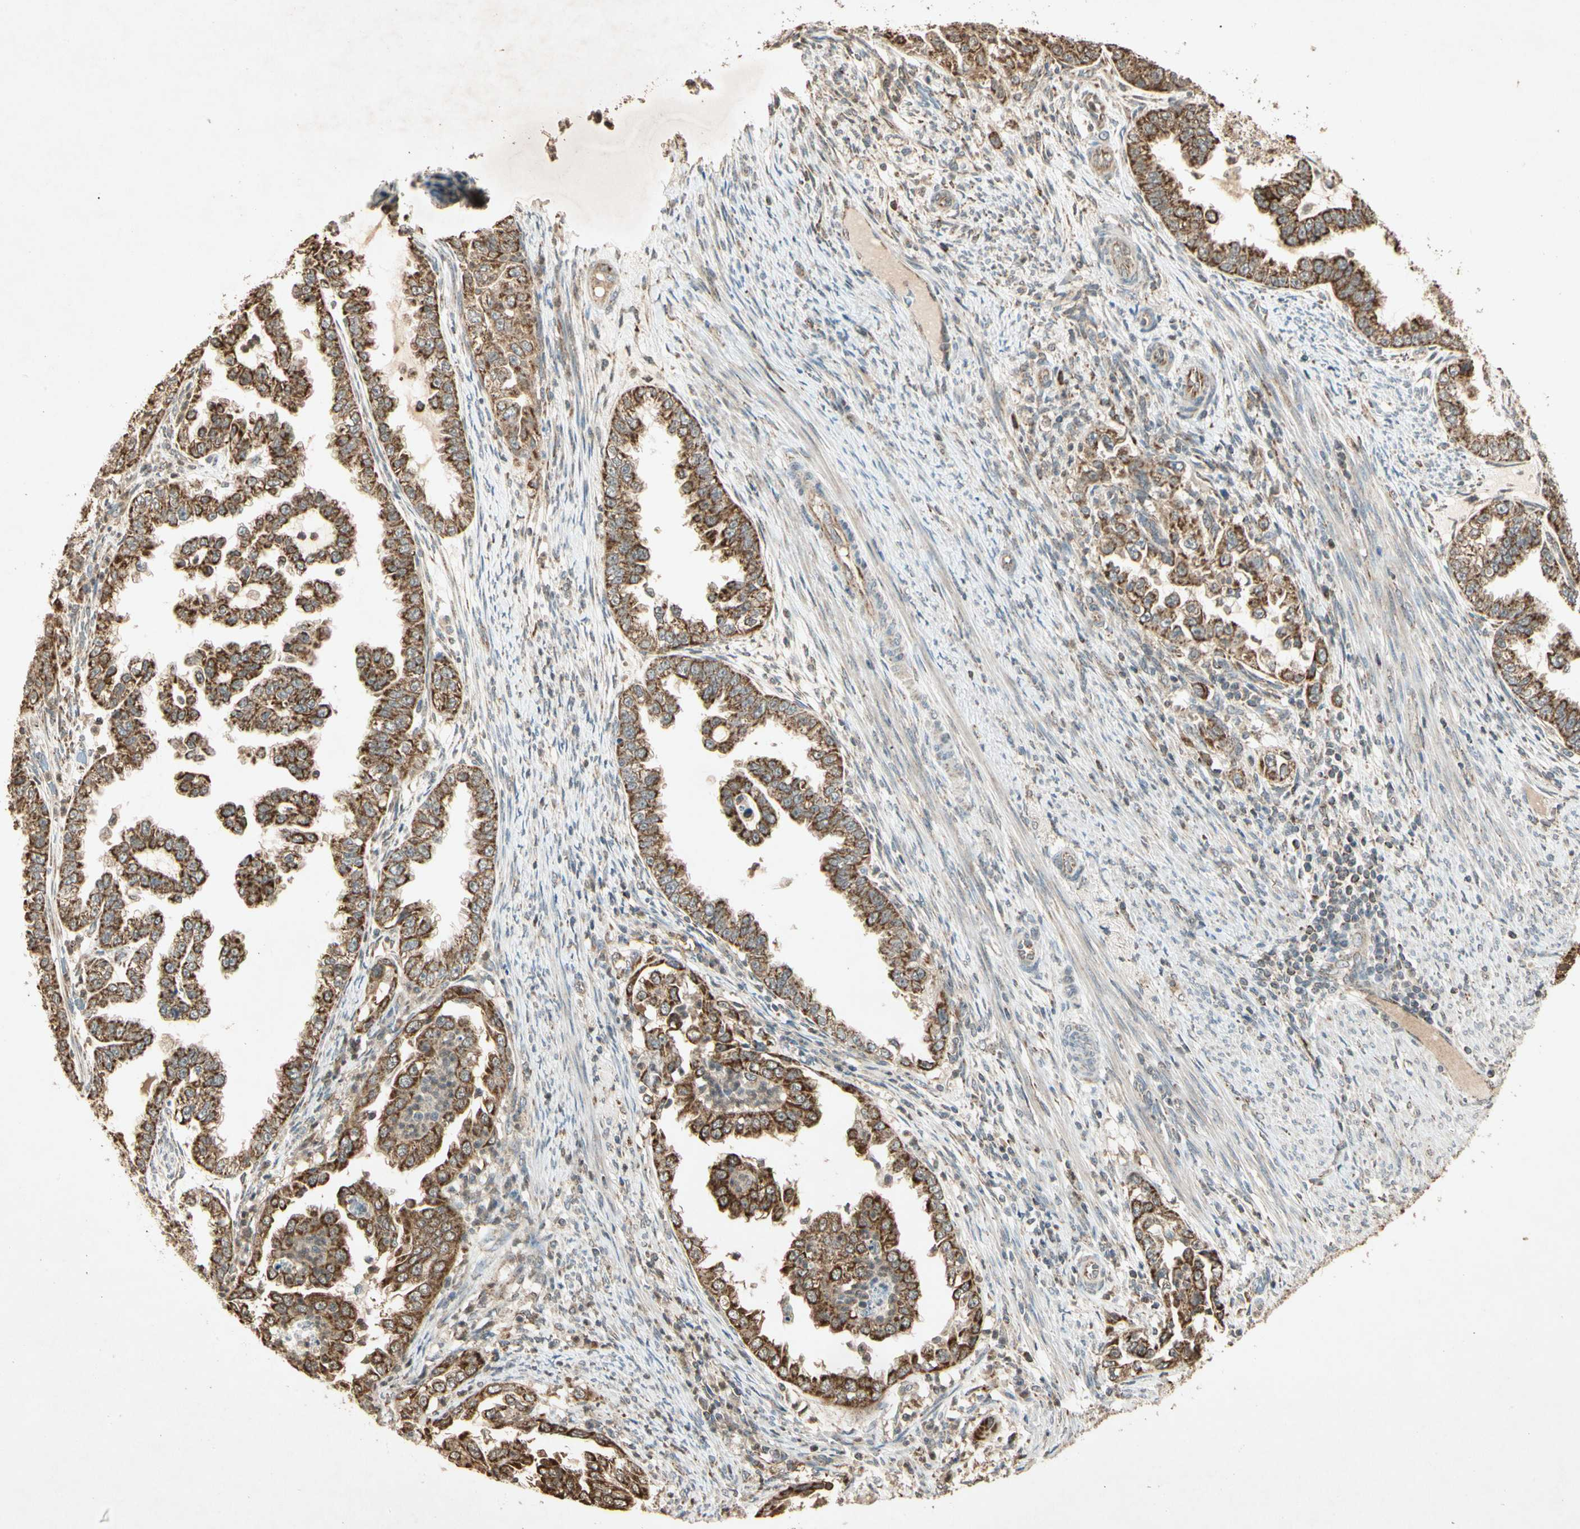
{"staining": {"intensity": "strong", "quantity": "25%-75%", "location": "cytoplasmic/membranous"}, "tissue": "endometrial cancer", "cell_type": "Tumor cells", "image_type": "cancer", "snomed": [{"axis": "morphology", "description": "Adenocarcinoma, NOS"}, {"axis": "topography", "description": "Endometrium"}], "caption": "The photomicrograph shows staining of endometrial adenocarcinoma, revealing strong cytoplasmic/membranous protein positivity (brown color) within tumor cells. Immunohistochemistry stains the protein of interest in brown and the nuclei are stained blue.", "gene": "PRDX5", "patient": {"sex": "female", "age": 85}}